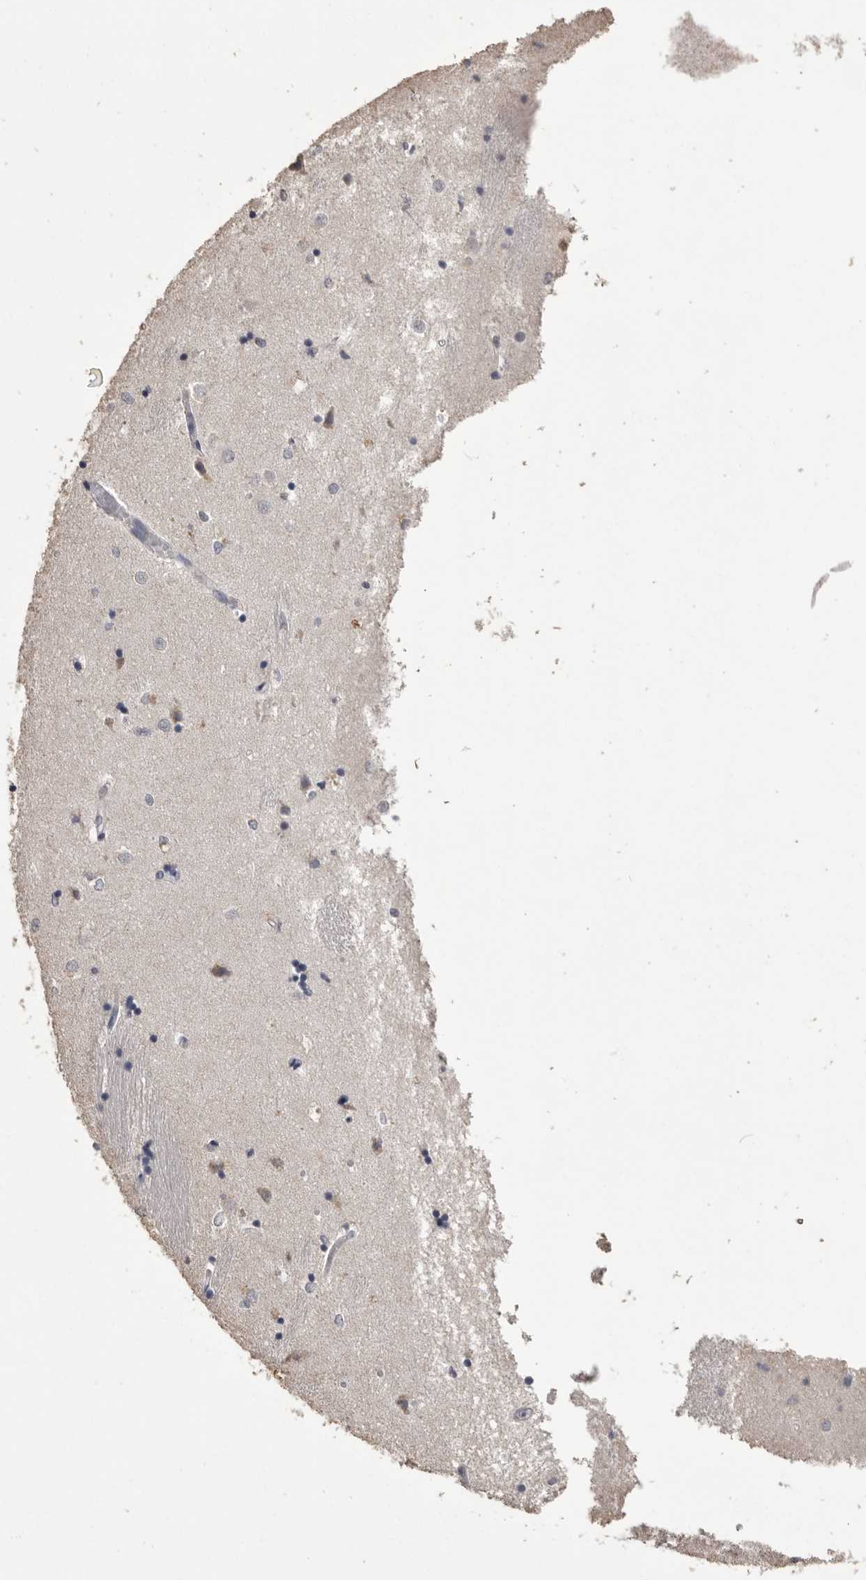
{"staining": {"intensity": "moderate", "quantity": "<25%", "location": "cytoplasmic/membranous"}, "tissue": "caudate", "cell_type": "Glial cells", "image_type": "normal", "snomed": [{"axis": "morphology", "description": "Normal tissue, NOS"}, {"axis": "topography", "description": "Lateral ventricle wall"}], "caption": "Protein expression analysis of benign caudate demonstrates moderate cytoplasmic/membranous positivity in about <25% of glial cells. Immunohistochemistry stains the protein of interest in brown and the nuclei are stained blue.", "gene": "MMP7", "patient": {"sex": "male", "age": 45}}